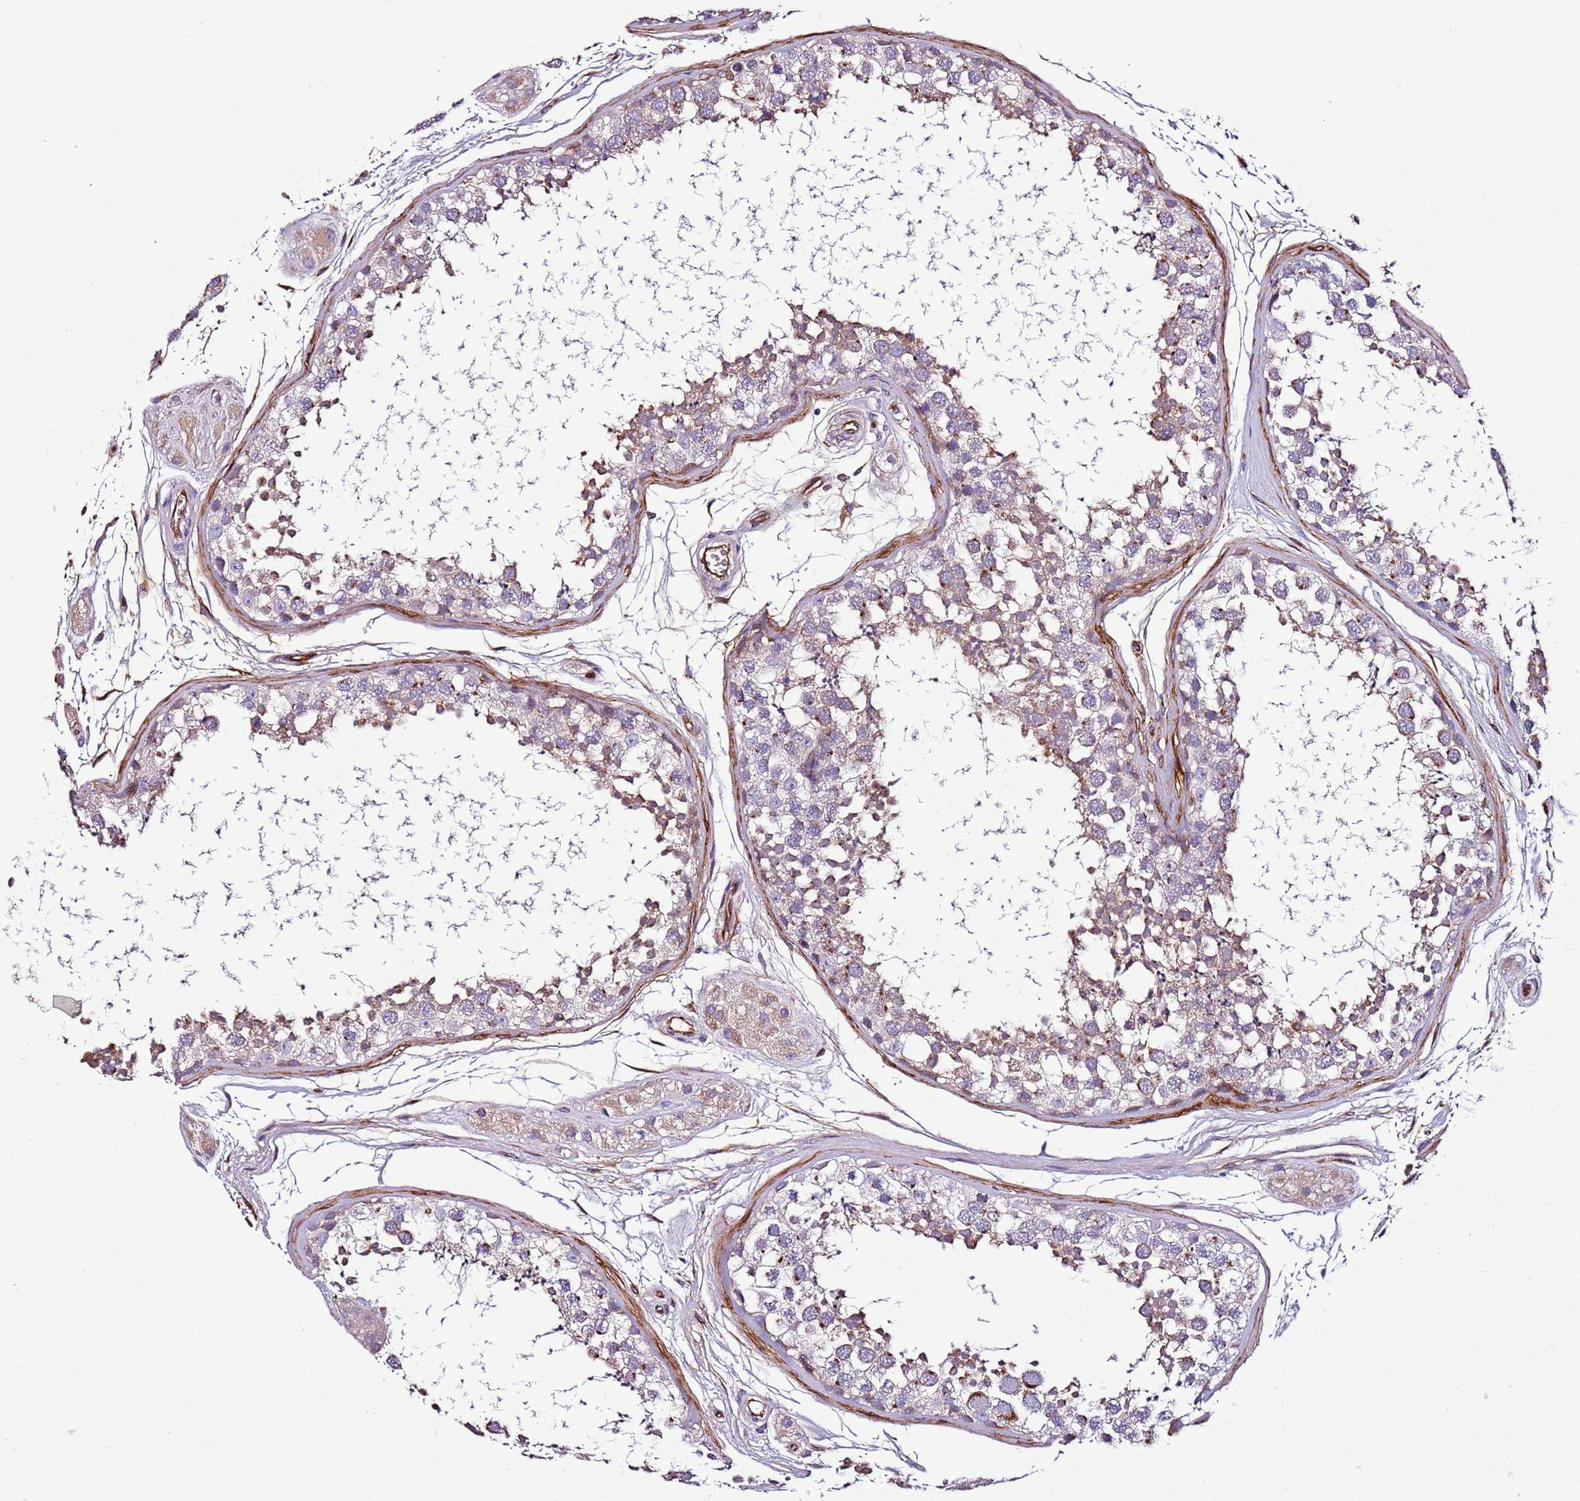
{"staining": {"intensity": "moderate", "quantity": "<25%", "location": "cytoplasmic/membranous"}, "tissue": "testis", "cell_type": "Cells in seminiferous ducts", "image_type": "normal", "snomed": [{"axis": "morphology", "description": "Normal tissue, NOS"}, {"axis": "topography", "description": "Testis"}], "caption": "IHC (DAB) staining of unremarkable human testis exhibits moderate cytoplasmic/membranous protein positivity in approximately <25% of cells in seminiferous ducts.", "gene": "FAM174C", "patient": {"sex": "male", "age": 56}}